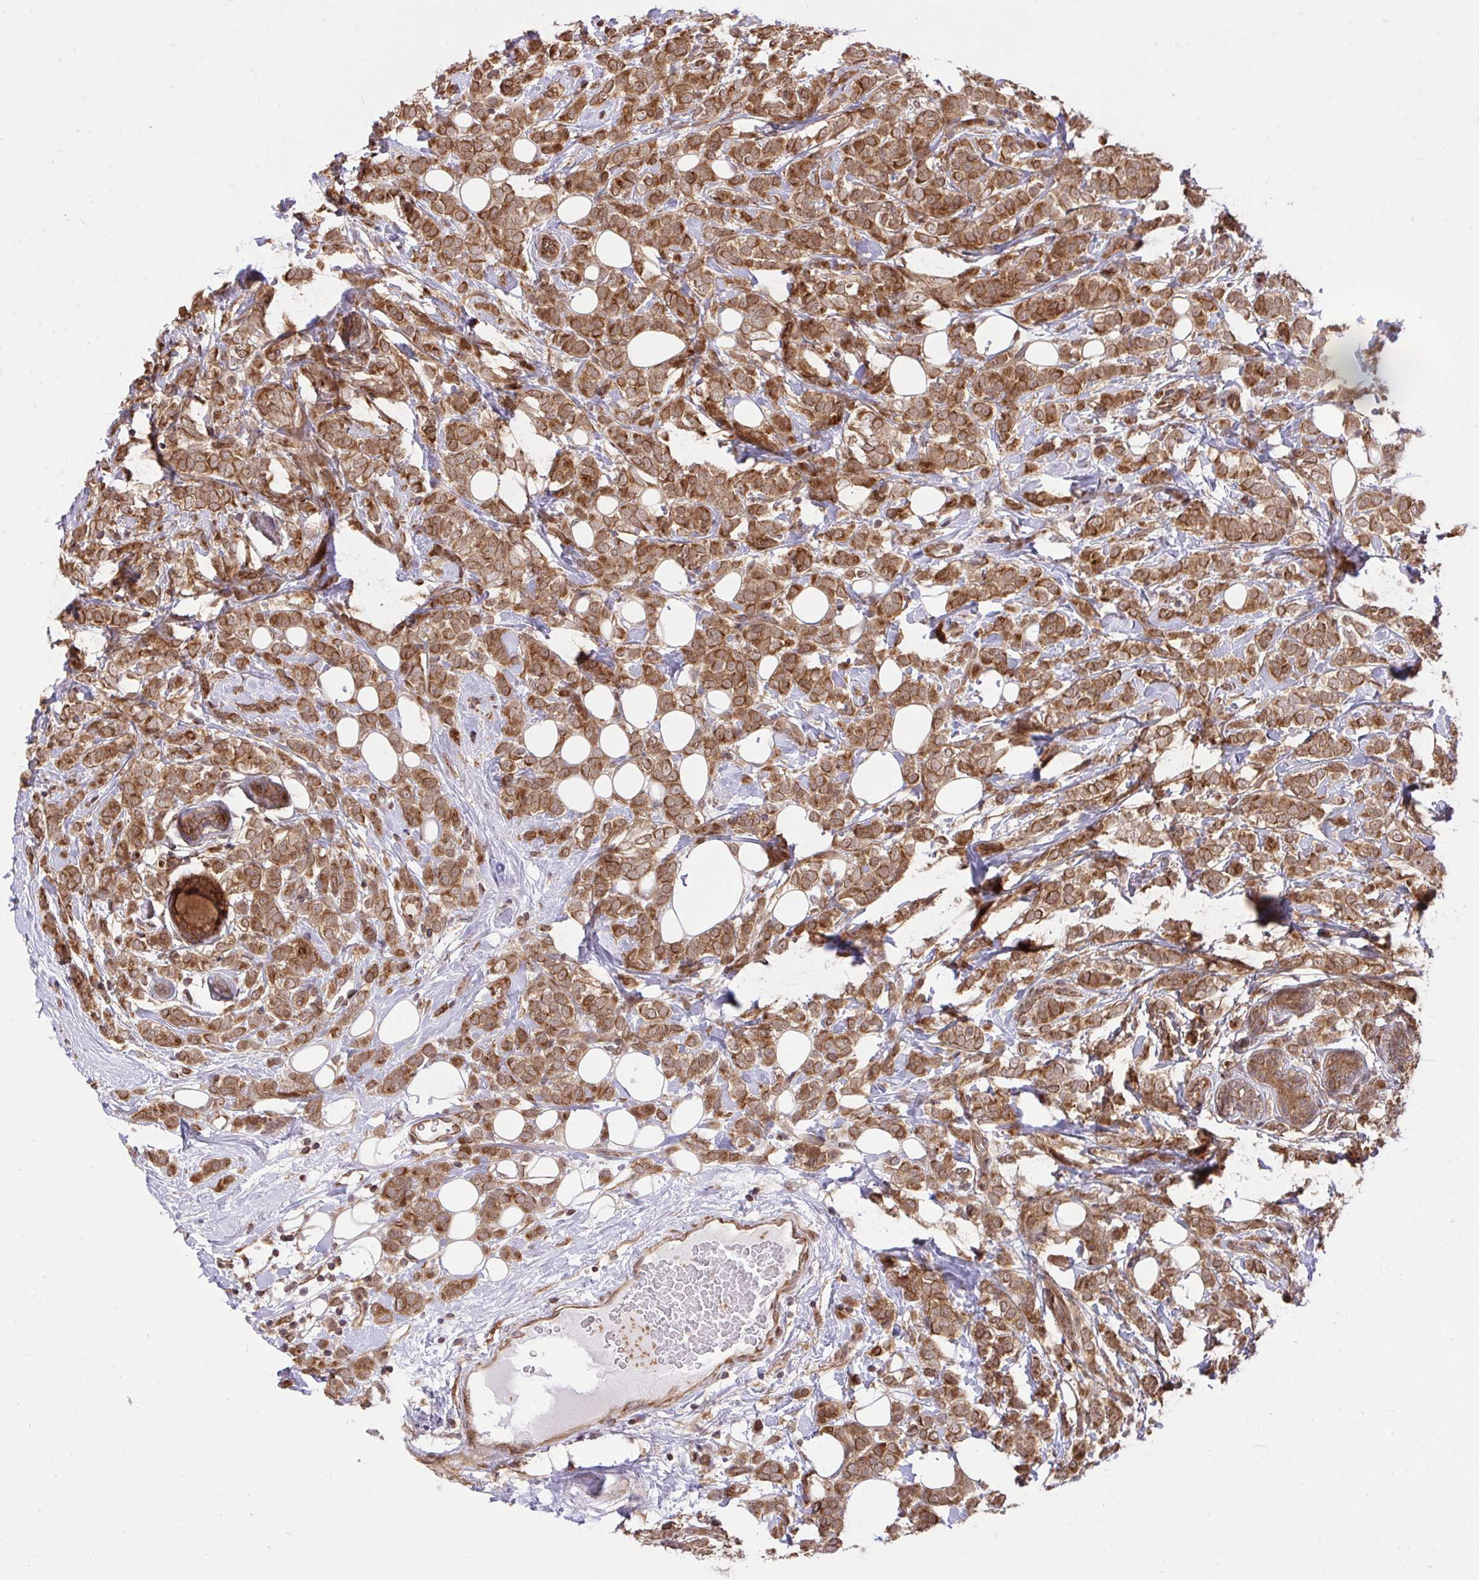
{"staining": {"intensity": "moderate", "quantity": ">75%", "location": "cytoplasmic/membranous"}, "tissue": "breast cancer", "cell_type": "Tumor cells", "image_type": "cancer", "snomed": [{"axis": "morphology", "description": "Lobular carcinoma"}, {"axis": "topography", "description": "Breast"}], "caption": "An image showing moderate cytoplasmic/membranous positivity in about >75% of tumor cells in breast lobular carcinoma, as visualized by brown immunohistochemical staining.", "gene": "ERI1", "patient": {"sex": "female", "age": 49}}